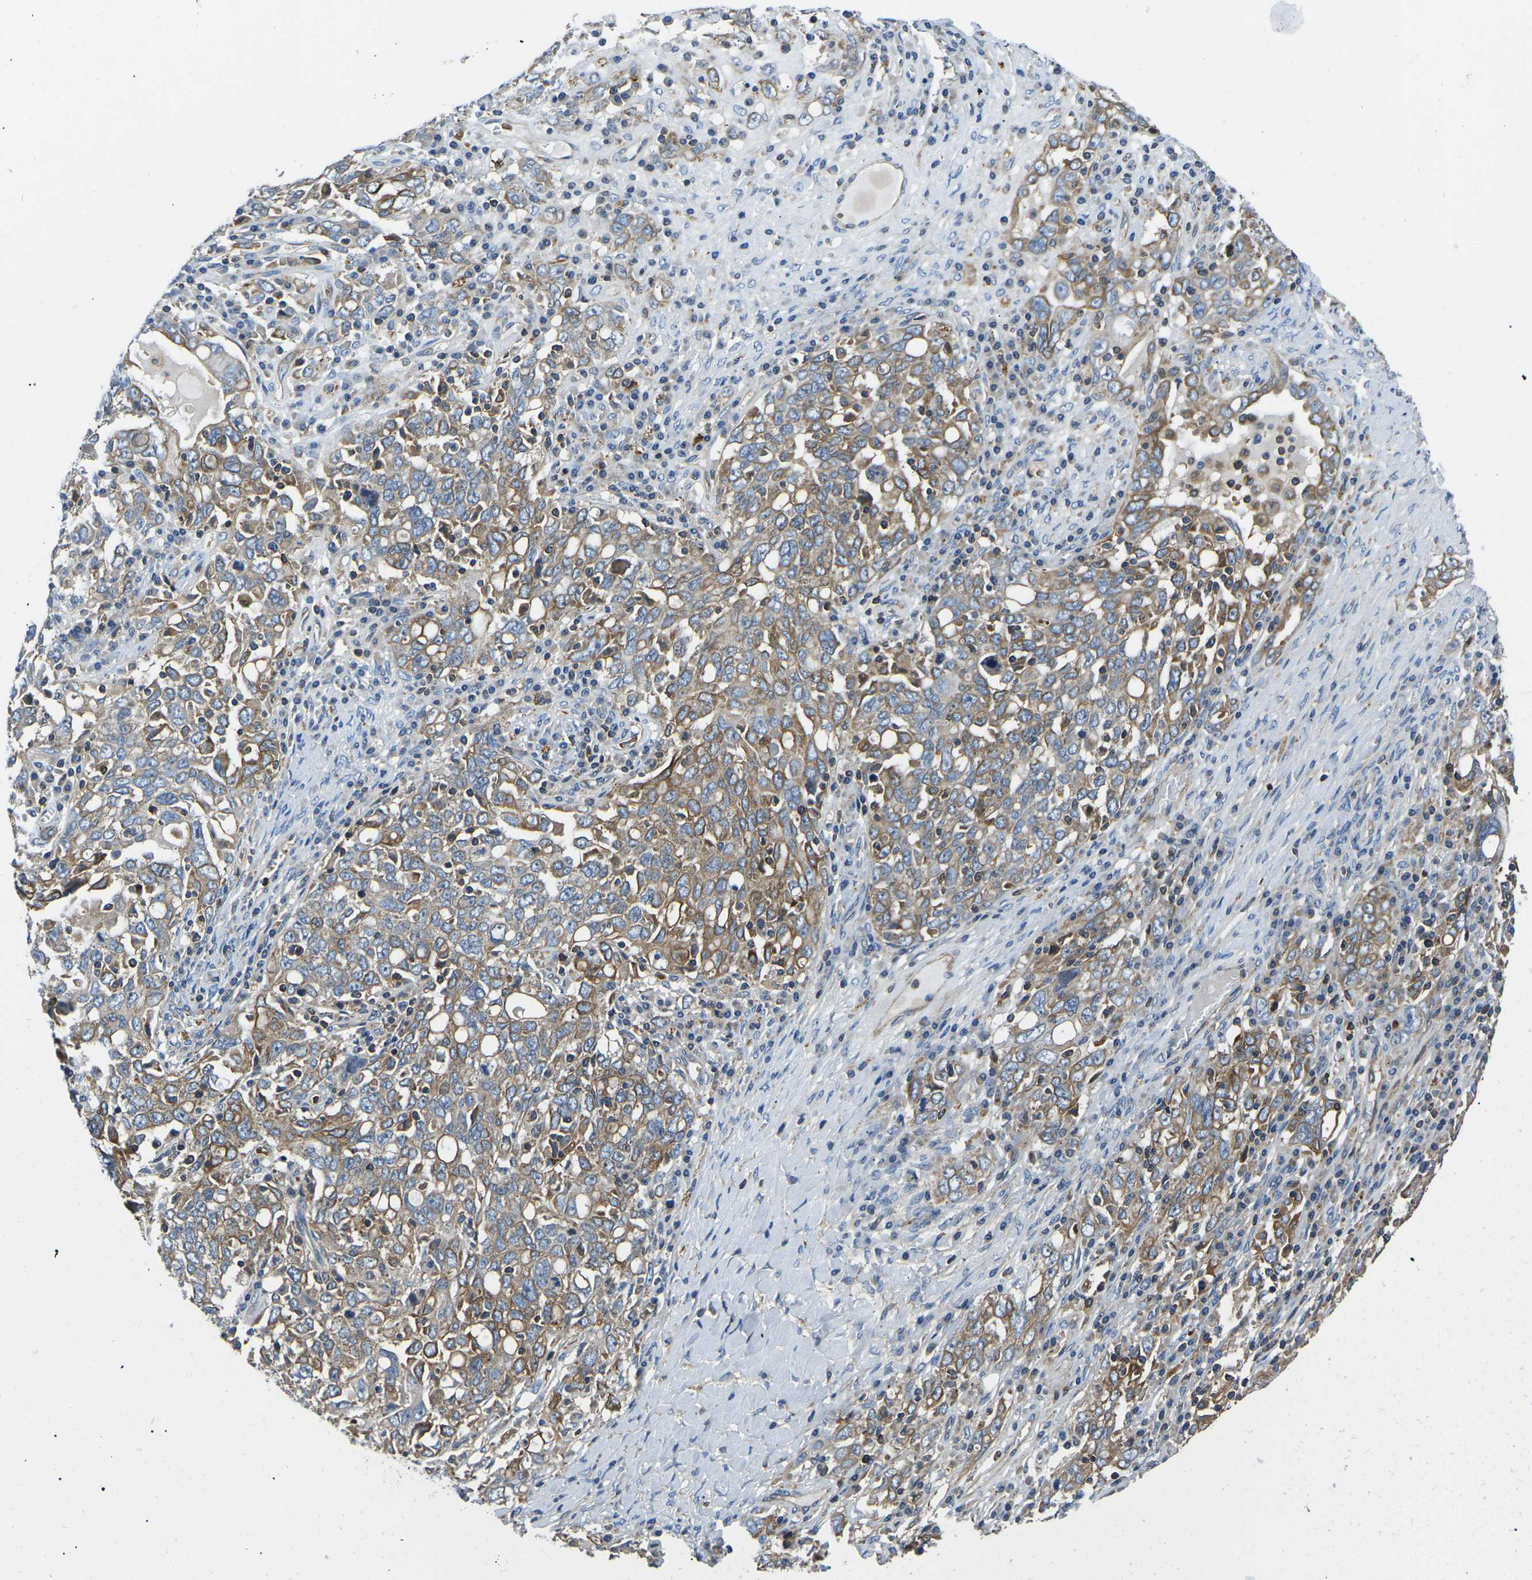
{"staining": {"intensity": "weak", "quantity": "25%-75%", "location": "cytoplasmic/membranous"}, "tissue": "ovarian cancer", "cell_type": "Tumor cells", "image_type": "cancer", "snomed": [{"axis": "morphology", "description": "Carcinoma, endometroid"}, {"axis": "topography", "description": "Ovary"}], "caption": "Protein expression analysis of ovarian endometroid carcinoma reveals weak cytoplasmic/membranous positivity in approximately 25%-75% of tumor cells.", "gene": "KCNJ15", "patient": {"sex": "female", "age": 62}}